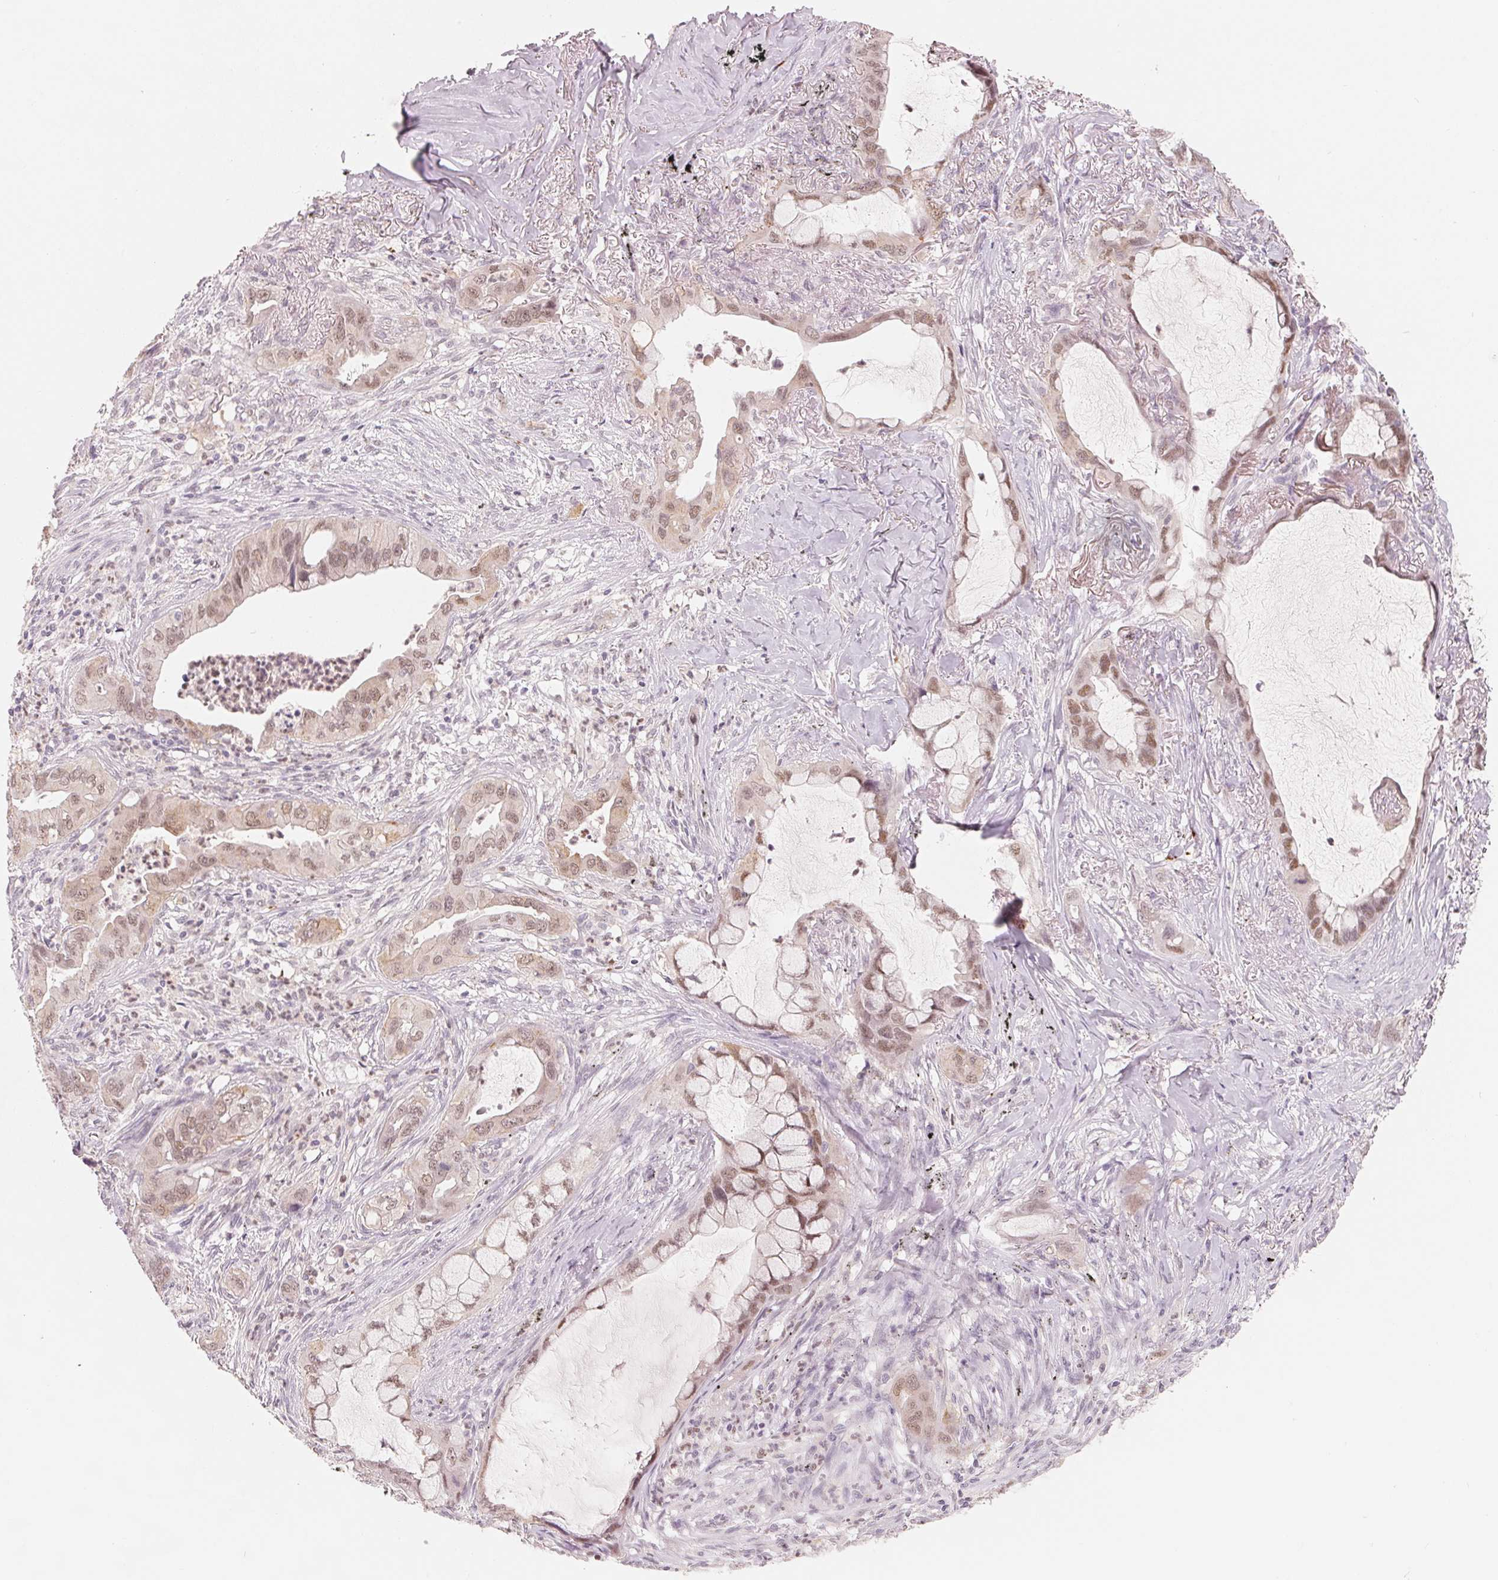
{"staining": {"intensity": "weak", "quantity": ">75%", "location": "nuclear"}, "tissue": "lung cancer", "cell_type": "Tumor cells", "image_type": "cancer", "snomed": [{"axis": "morphology", "description": "Adenocarcinoma, NOS"}, {"axis": "topography", "description": "Lung"}], "caption": "Human adenocarcinoma (lung) stained with a brown dye displays weak nuclear positive positivity in approximately >75% of tumor cells.", "gene": "ARHGAP22", "patient": {"sex": "male", "age": 65}}